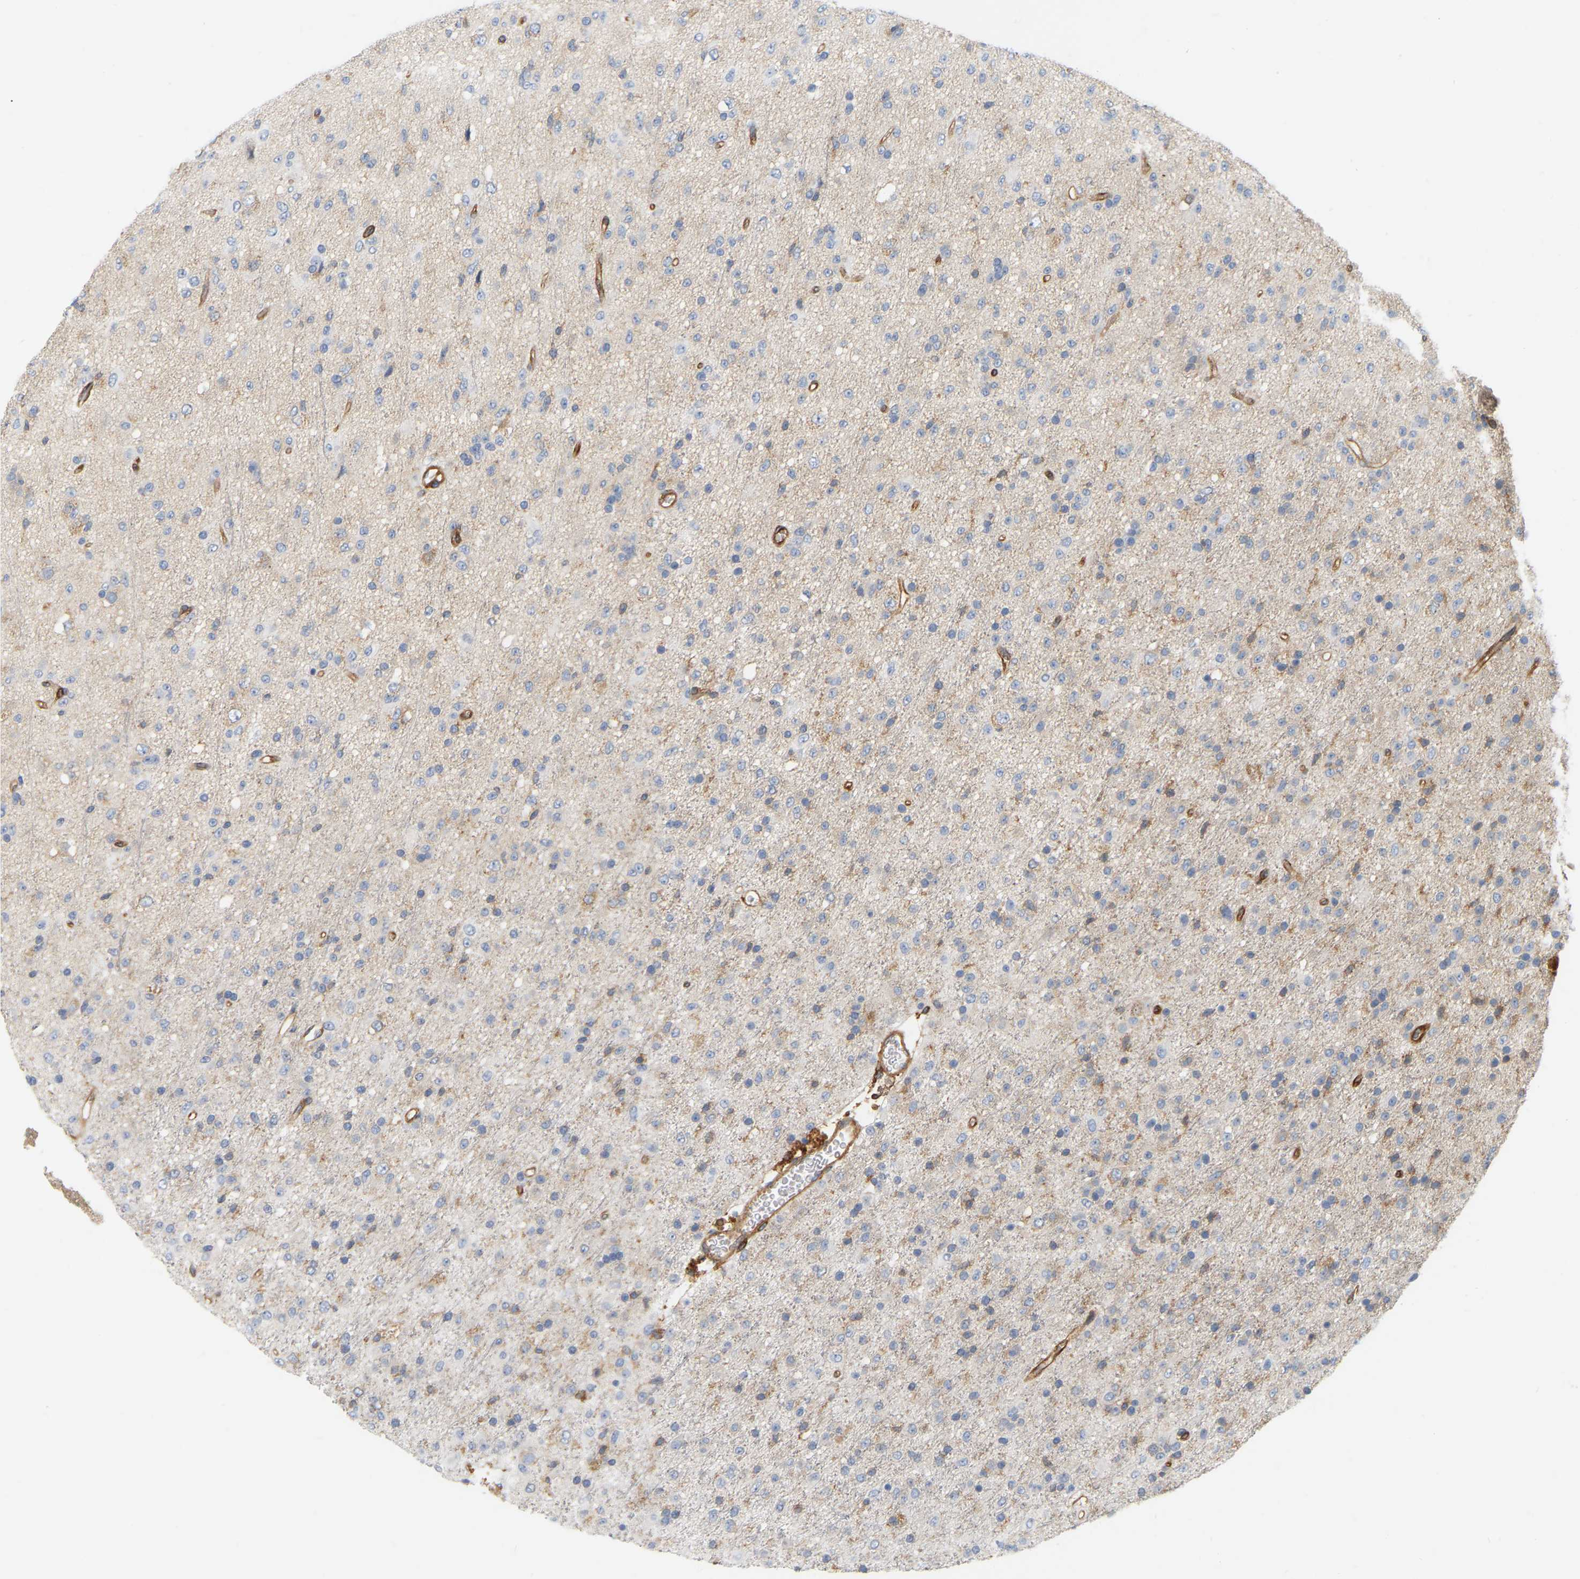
{"staining": {"intensity": "weak", "quantity": "<25%", "location": "cytoplasmic/membranous"}, "tissue": "glioma", "cell_type": "Tumor cells", "image_type": "cancer", "snomed": [{"axis": "morphology", "description": "Glioma, malignant, Low grade"}, {"axis": "topography", "description": "Brain"}], "caption": "Human malignant low-grade glioma stained for a protein using immunohistochemistry (IHC) reveals no positivity in tumor cells.", "gene": "RAPH1", "patient": {"sex": "male", "age": 65}}